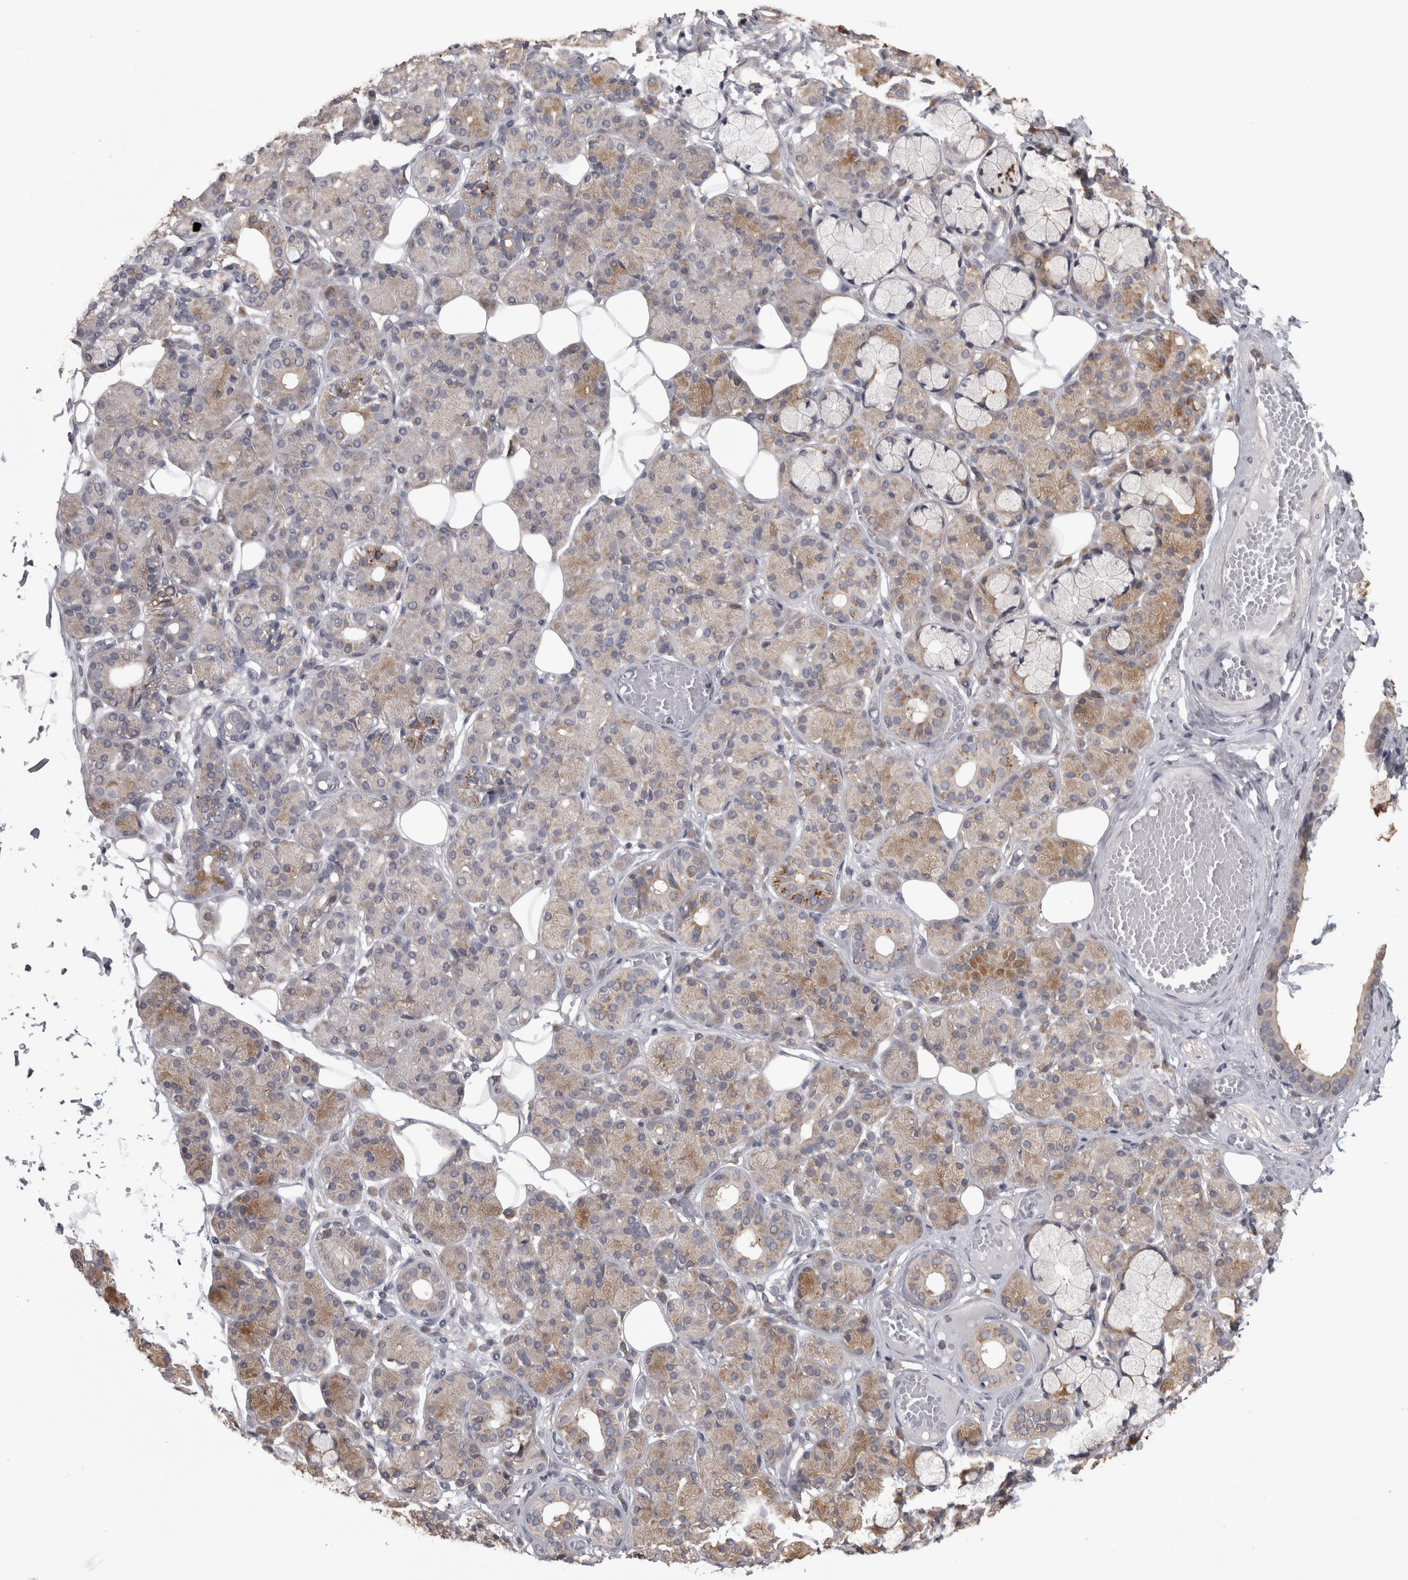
{"staining": {"intensity": "moderate", "quantity": "<25%", "location": "cytoplasmic/membranous"}, "tissue": "salivary gland", "cell_type": "Glandular cells", "image_type": "normal", "snomed": [{"axis": "morphology", "description": "Normal tissue, NOS"}, {"axis": "topography", "description": "Salivary gland"}], "caption": "Glandular cells show low levels of moderate cytoplasmic/membranous staining in about <25% of cells in normal human salivary gland. (Brightfield microscopy of DAB IHC at high magnification).", "gene": "RAB29", "patient": {"sex": "male", "age": 63}}